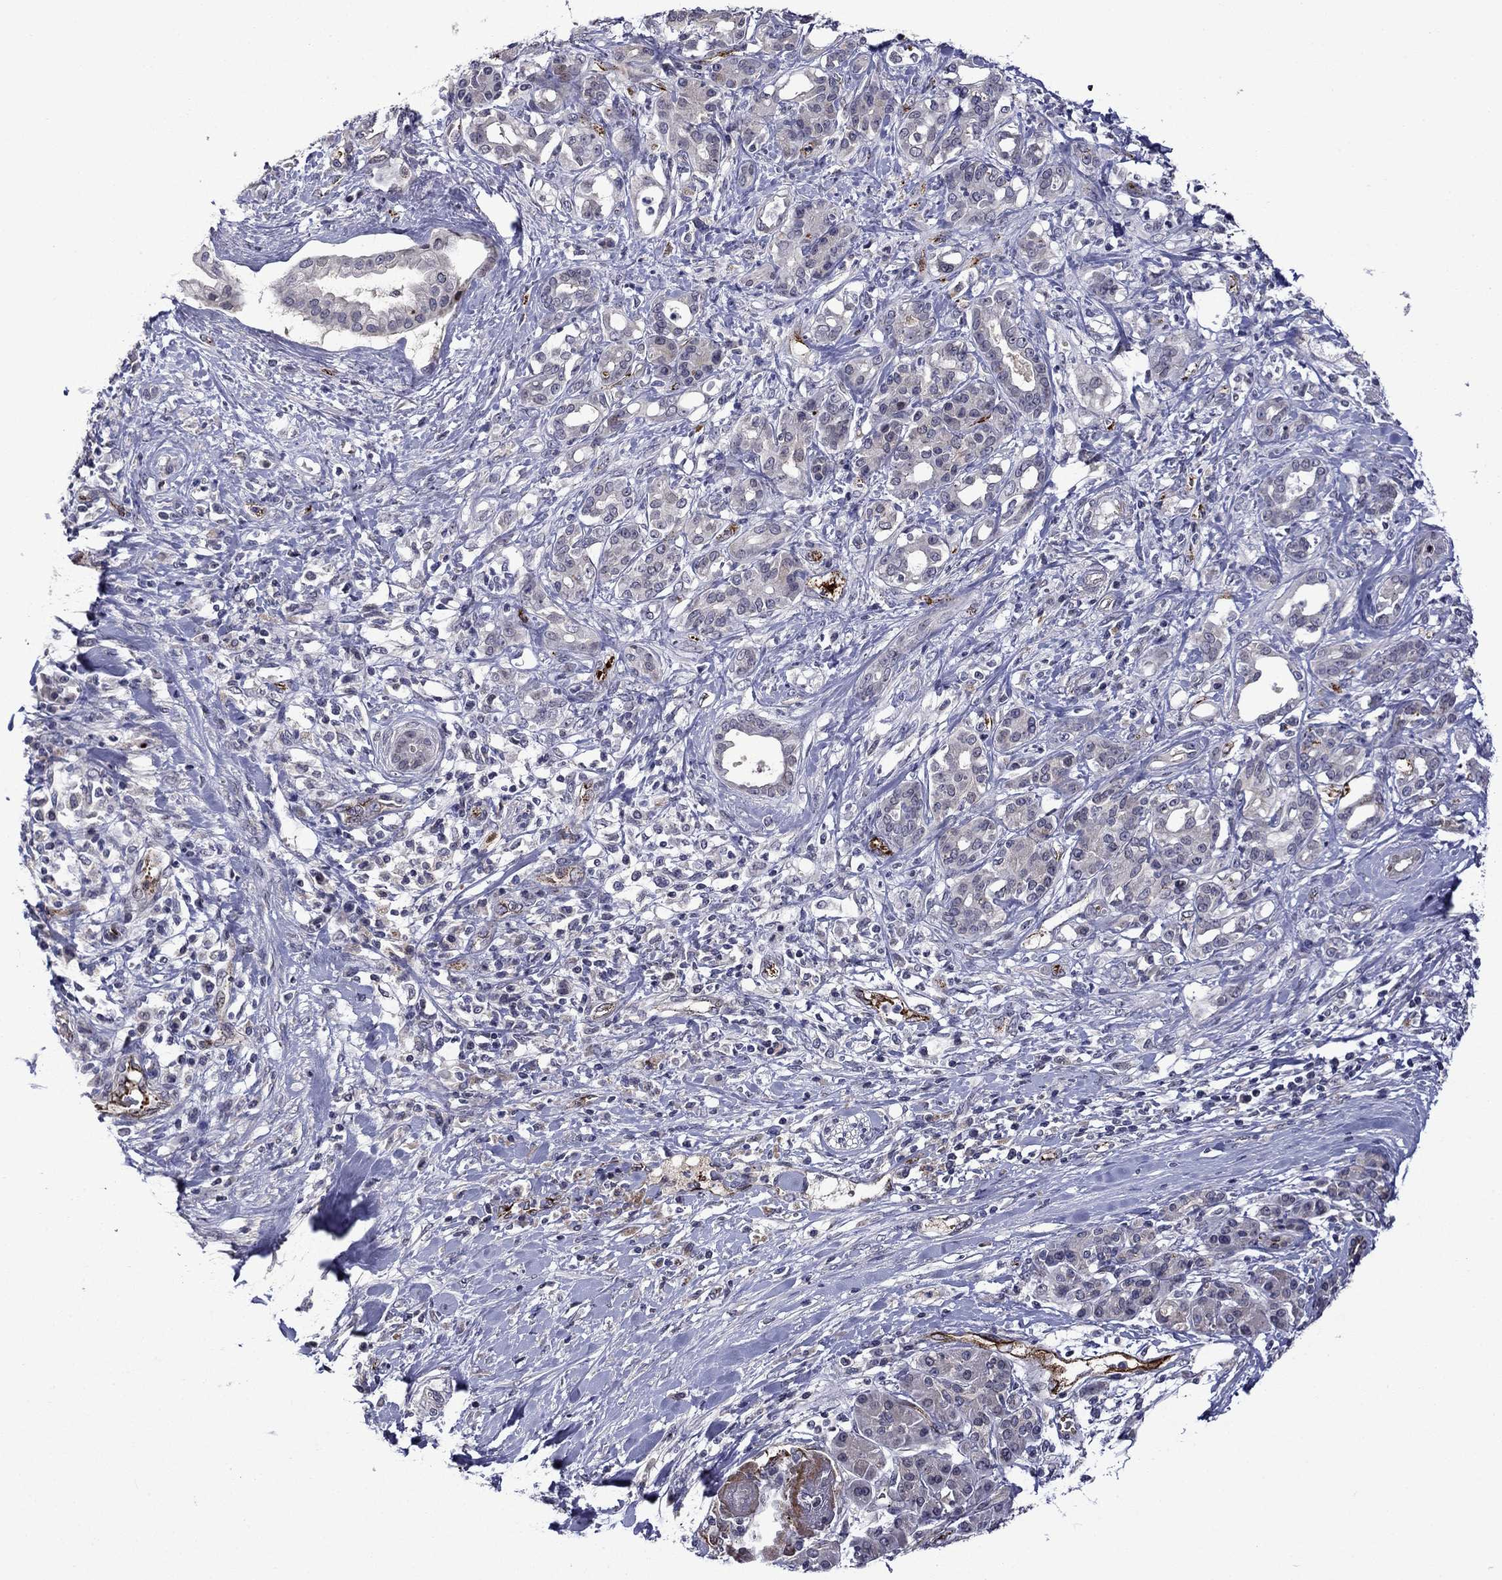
{"staining": {"intensity": "negative", "quantity": "none", "location": "none"}, "tissue": "pancreatic cancer", "cell_type": "Tumor cells", "image_type": "cancer", "snomed": [{"axis": "morphology", "description": "Adenocarcinoma, NOS"}, {"axis": "topography", "description": "Pancreas"}], "caption": "There is no significant expression in tumor cells of pancreatic cancer.", "gene": "SLITRK1", "patient": {"sex": "female", "age": 56}}